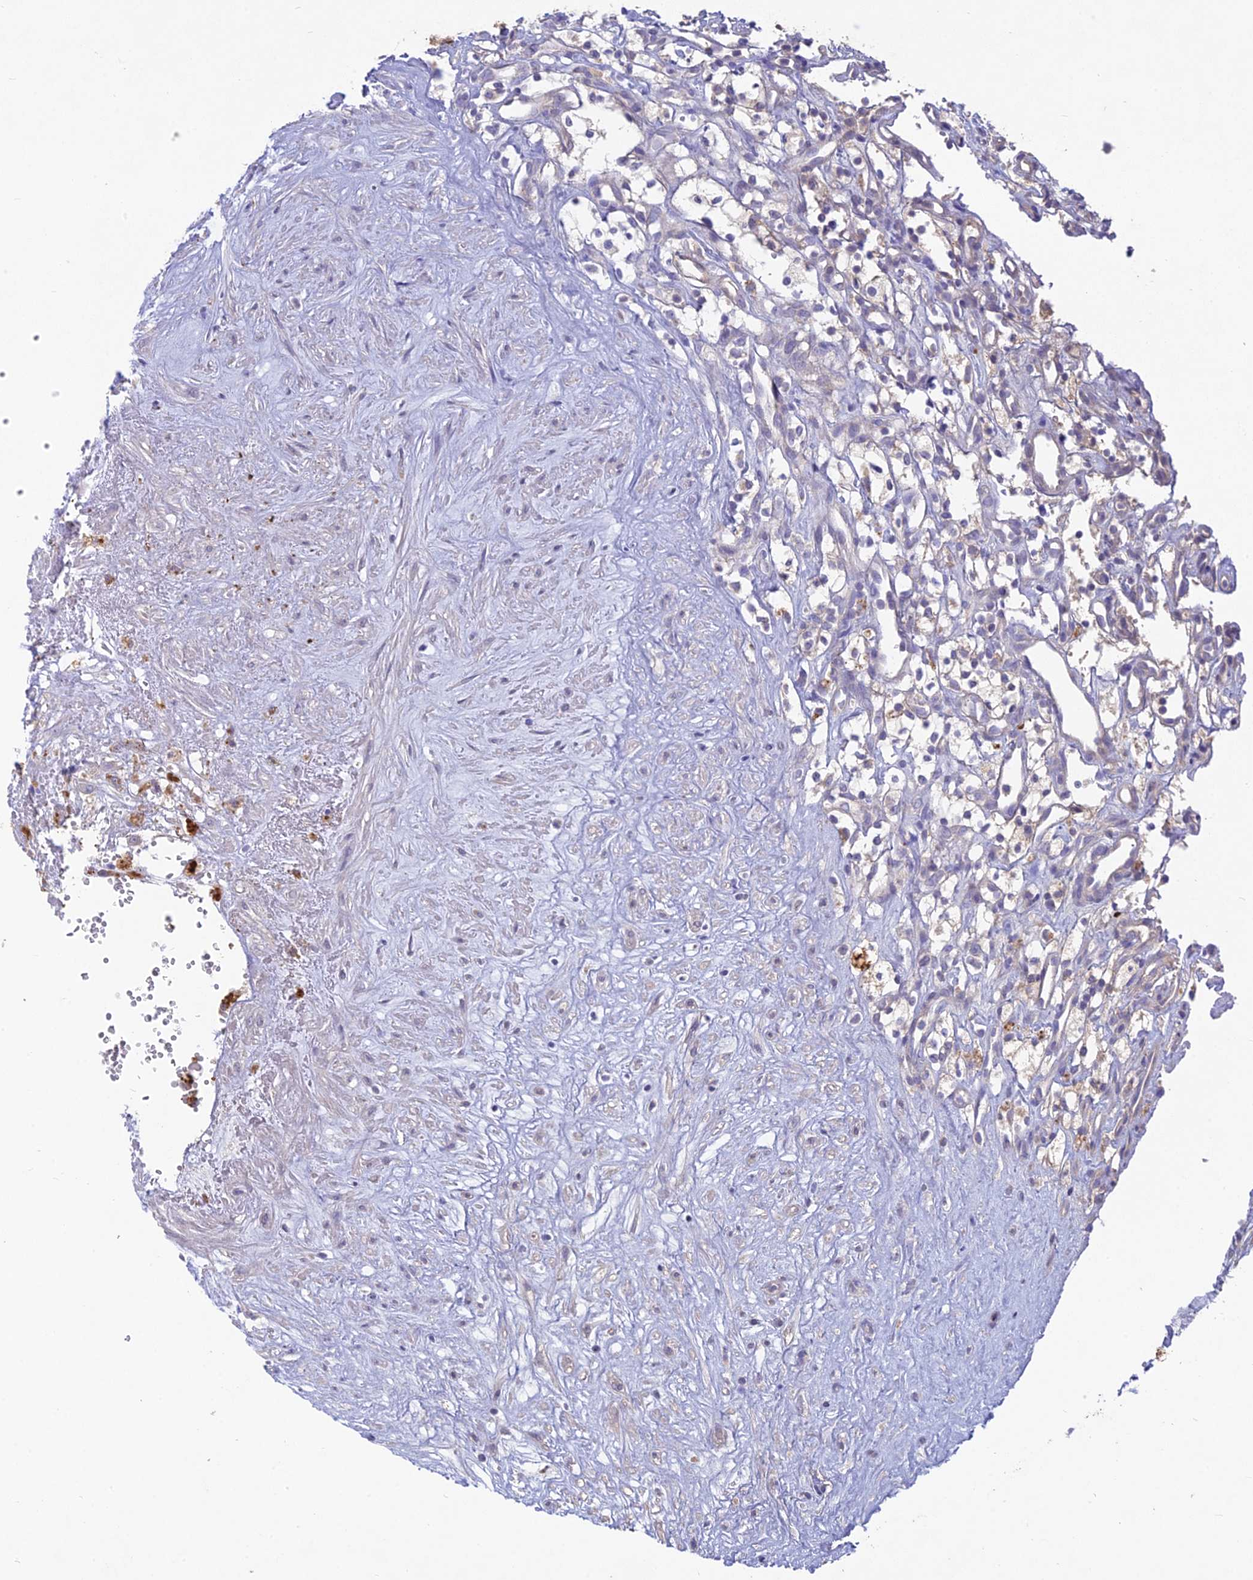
{"staining": {"intensity": "negative", "quantity": "none", "location": "none"}, "tissue": "renal cancer", "cell_type": "Tumor cells", "image_type": "cancer", "snomed": [{"axis": "morphology", "description": "Adenocarcinoma, NOS"}, {"axis": "topography", "description": "Kidney"}], "caption": "Immunohistochemical staining of renal cancer displays no significant staining in tumor cells.", "gene": "PZP", "patient": {"sex": "male", "age": 59}}